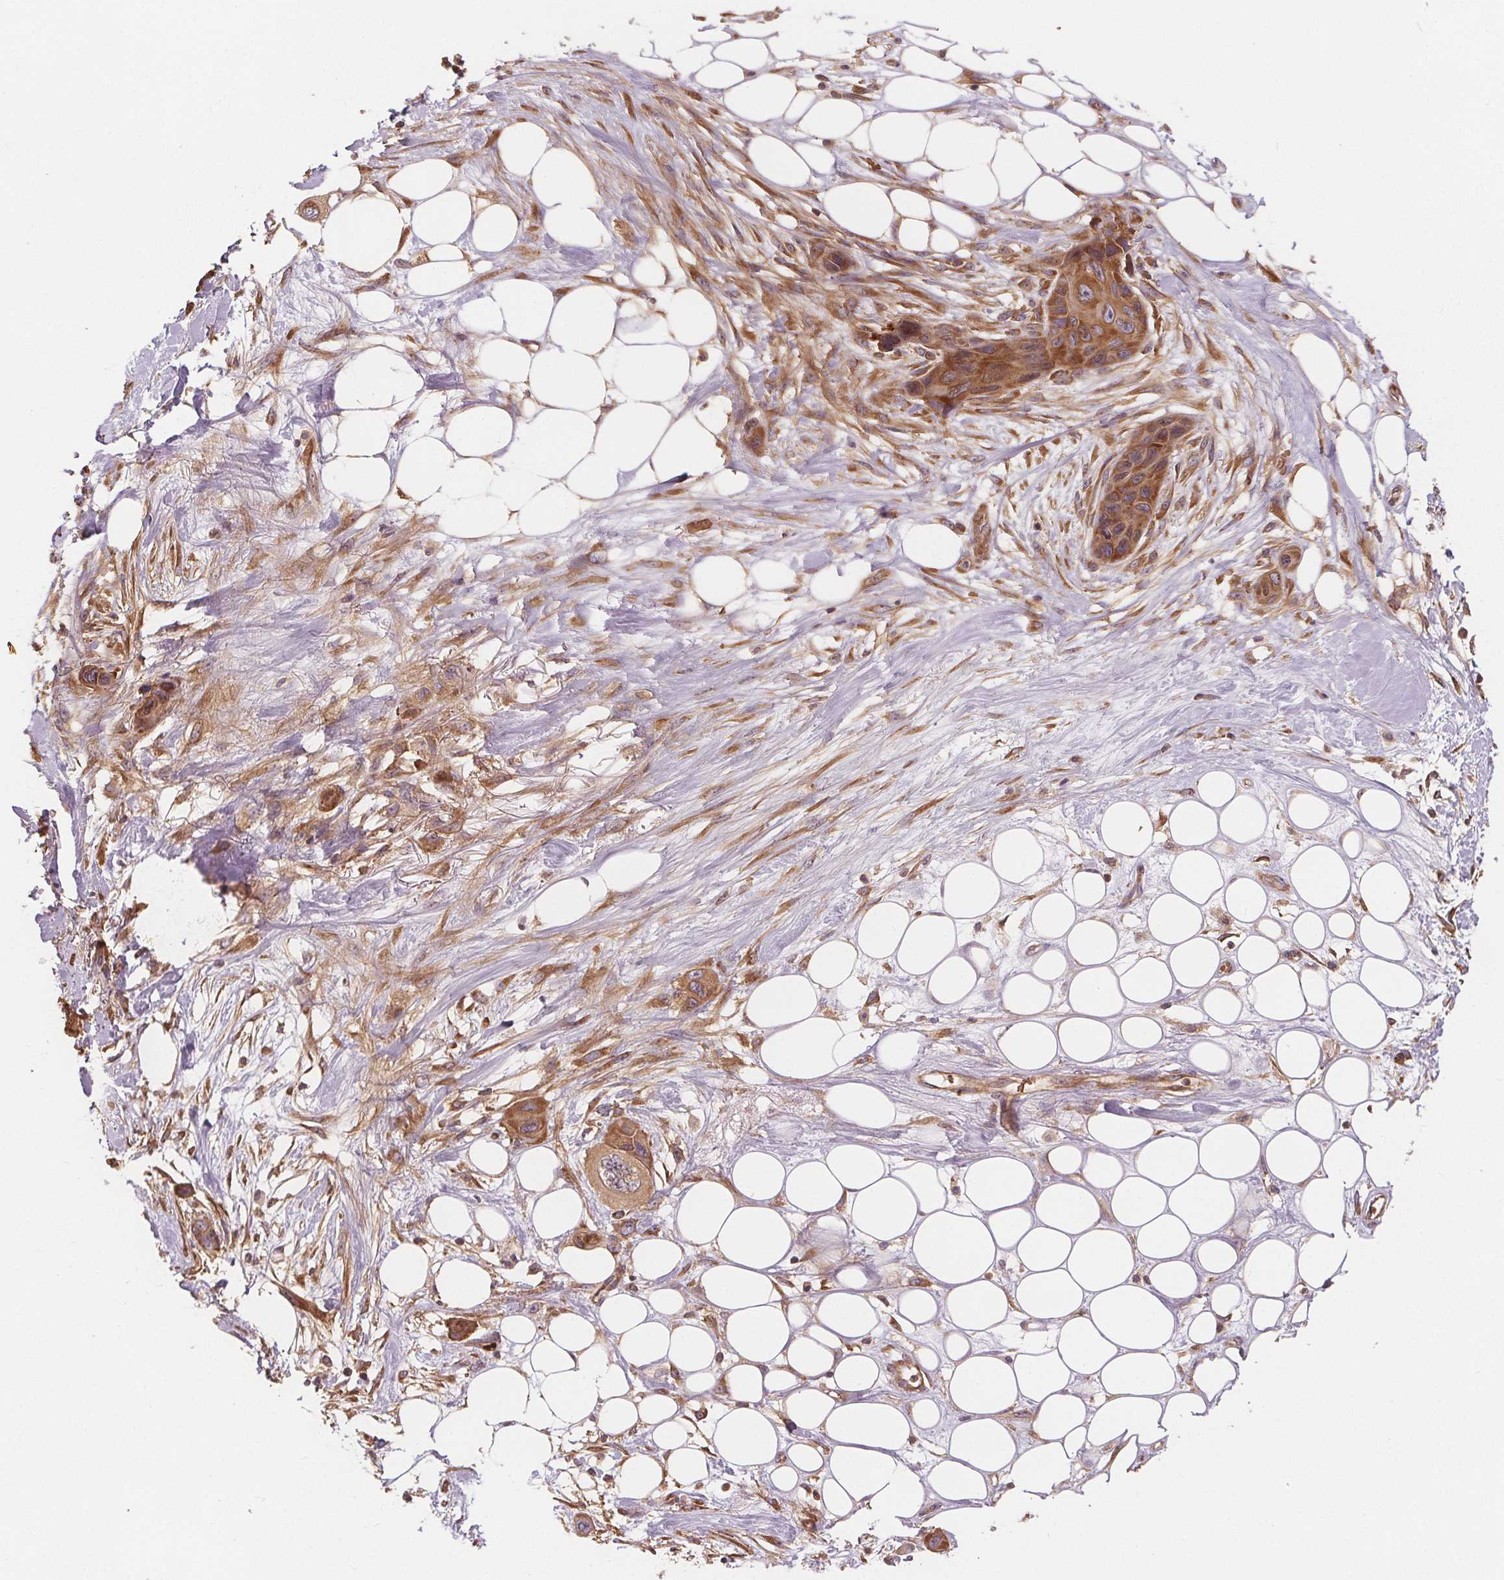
{"staining": {"intensity": "moderate", "quantity": ">75%", "location": "cytoplasmic/membranous"}, "tissue": "skin cancer", "cell_type": "Tumor cells", "image_type": "cancer", "snomed": [{"axis": "morphology", "description": "Squamous cell carcinoma, NOS"}, {"axis": "topography", "description": "Skin"}], "caption": "Skin cancer (squamous cell carcinoma) was stained to show a protein in brown. There is medium levels of moderate cytoplasmic/membranous positivity in about >75% of tumor cells.", "gene": "EIF3D", "patient": {"sex": "male", "age": 79}}